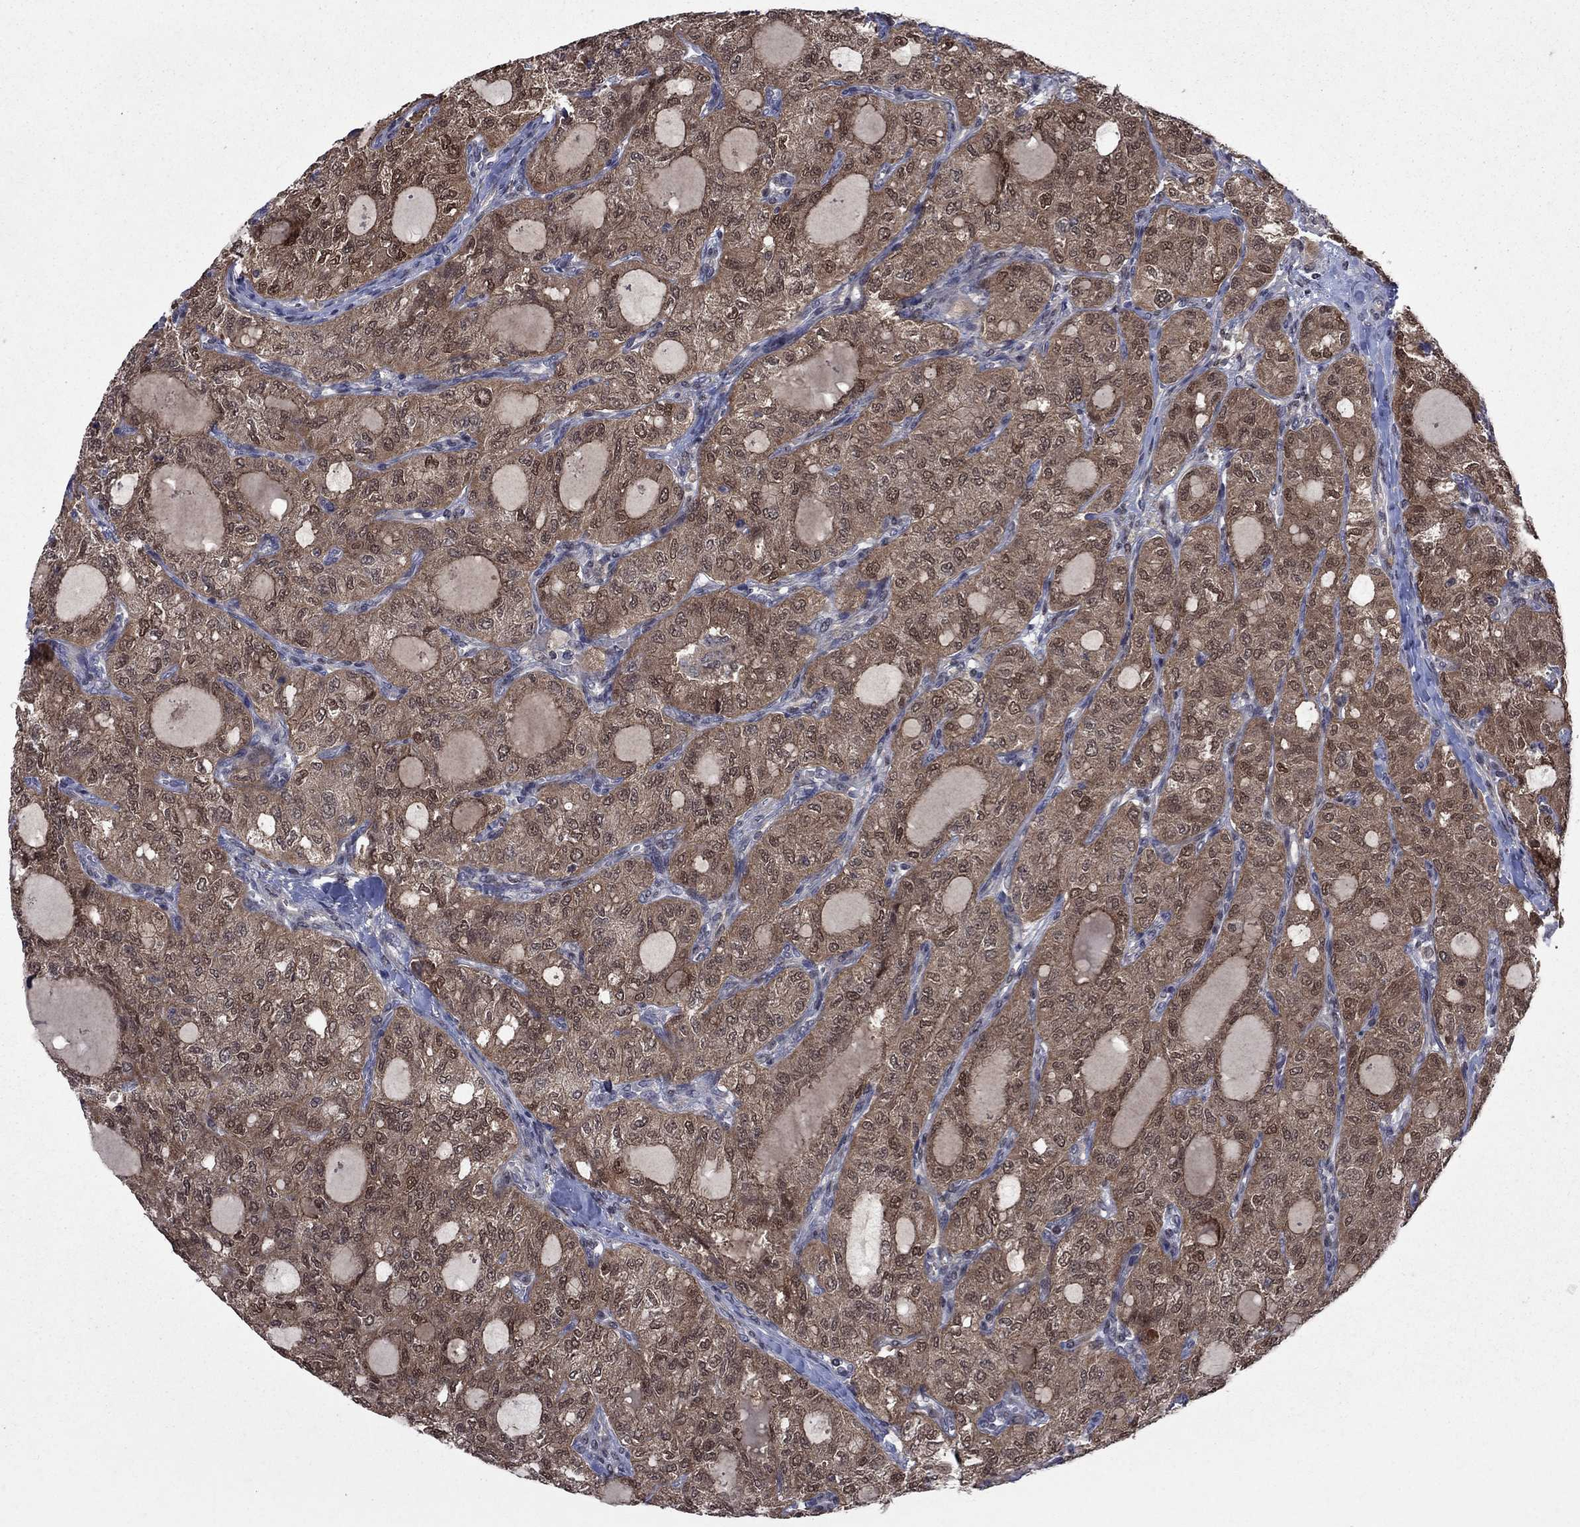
{"staining": {"intensity": "moderate", "quantity": ">75%", "location": "cytoplasmic/membranous,nuclear"}, "tissue": "thyroid cancer", "cell_type": "Tumor cells", "image_type": "cancer", "snomed": [{"axis": "morphology", "description": "Follicular adenoma carcinoma, NOS"}, {"axis": "topography", "description": "Thyroid gland"}], "caption": "This micrograph displays immunohistochemistry (IHC) staining of thyroid follicular adenoma carcinoma, with medium moderate cytoplasmic/membranous and nuclear staining in about >75% of tumor cells.", "gene": "IAH1", "patient": {"sex": "male", "age": 75}}